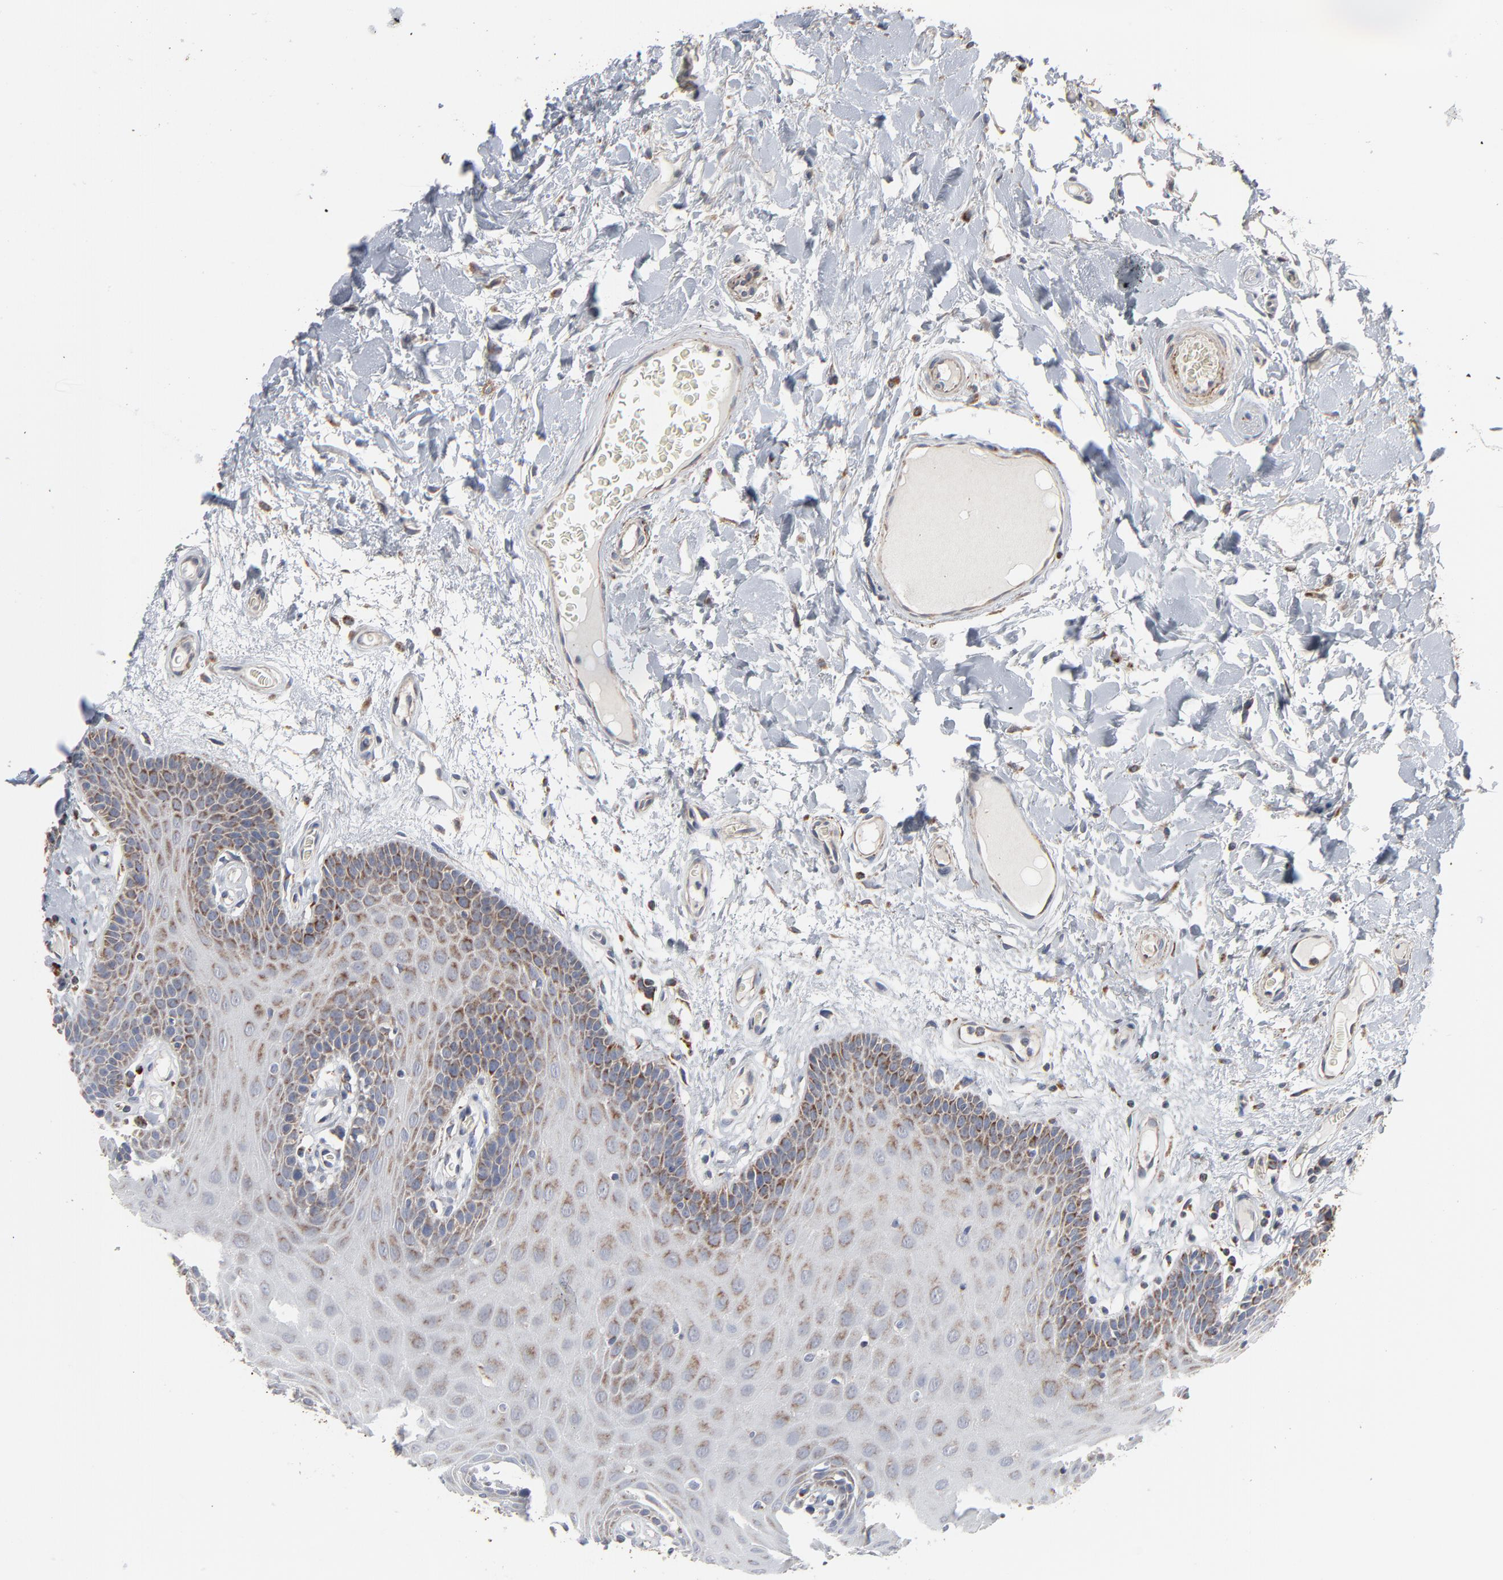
{"staining": {"intensity": "strong", "quantity": "25%-75%", "location": "cytoplasmic/membranous"}, "tissue": "oral mucosa", "cell_type": "Squamous epithelial cells", "image_type": "normal", "snomed": [{"axis": "morphology", "description": "Normal tissue, NOS"}, {"axis": "morphology", "description": "Squamous cell carcinoma, NOS"}, {"axis": "topography", "description": "Skeletal muscle"}, {"axis": "topography", "description": "Oral tissue"}, {"axis": "topography", "description": "Head-Neck"}], "caption": "Oral mucosa stained with DAB (3,3'-diaminobenzidine) immunohistochemistry (IHC) reveals high levels of strong cytoplasmic/membranous staining in approximately 25%-75% of squamous epithelial cells. (DAB IHC with brightfield microscopy, high magnification).", "gene": "UQCRC1", "patient": {"sex": "male", "age": 71}}